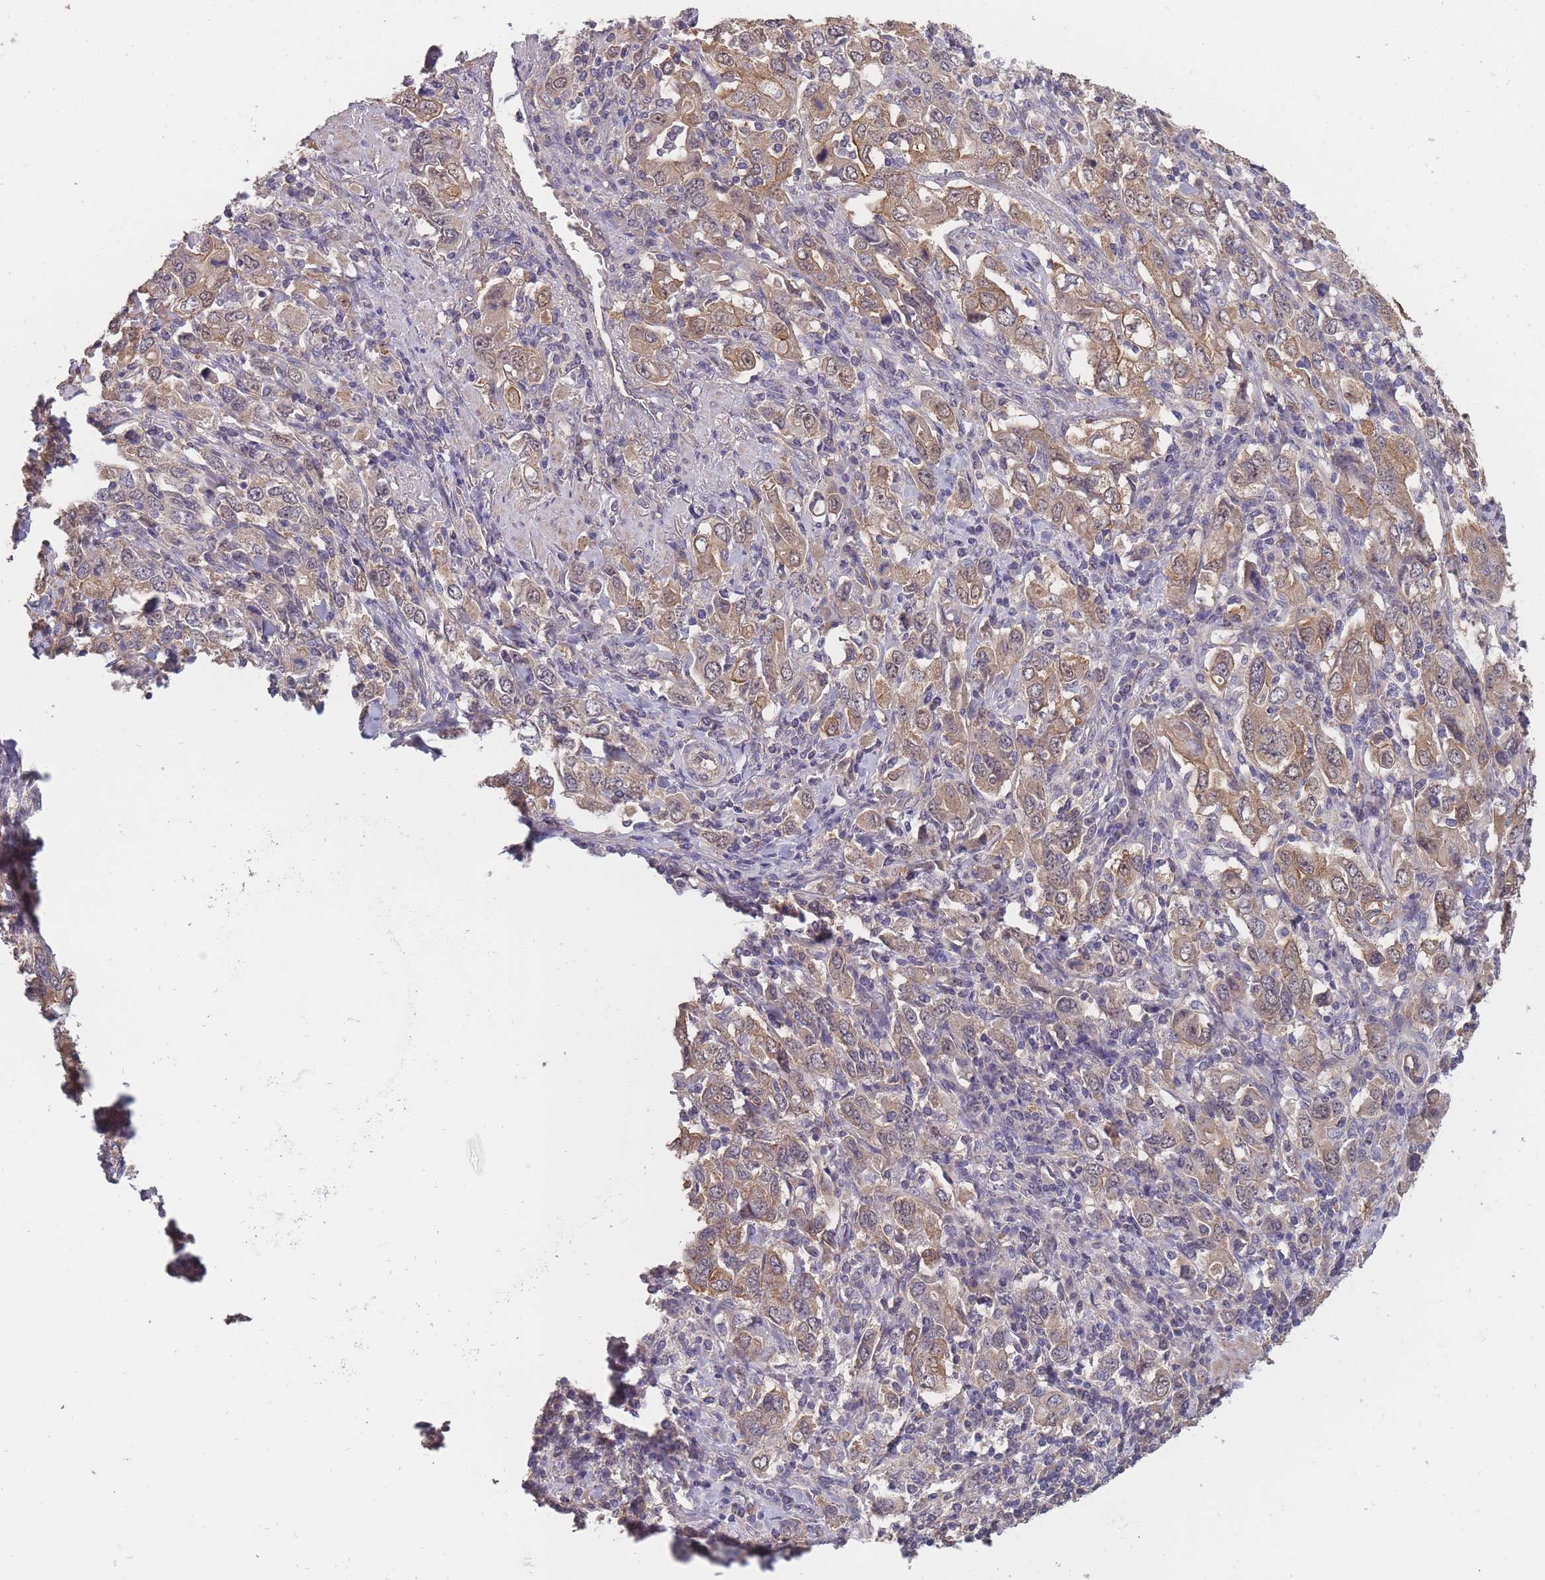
{"staining": {"intensity": "moderate", "quantity": ">75%", "location": "cytoplasmic/membranous"}, "tissue": "stomach cancer", "cell_type": "Tumor cells", "image_type": "cancer", "snomed": [{"axis": "morphology", "description": "Adenocarcinoma, NOS"}, {"axis": "topography", "description": "Stomach, upper"}, {"axis": "topography", "description": "Stomach"}], "caption": "Immunohistochemistry image of neoplastic tissue: human stomach adenocarcinoma stained using immunohistochemistry exhibits medium levels of moderate protein expression localized specifically in the cytoplasmic/membranous of tumor cells, appearing as a cytoplasmic/membranous brown color.", "gene": "KIAA1755", "patient": {"sex": "male", "age": 62}}